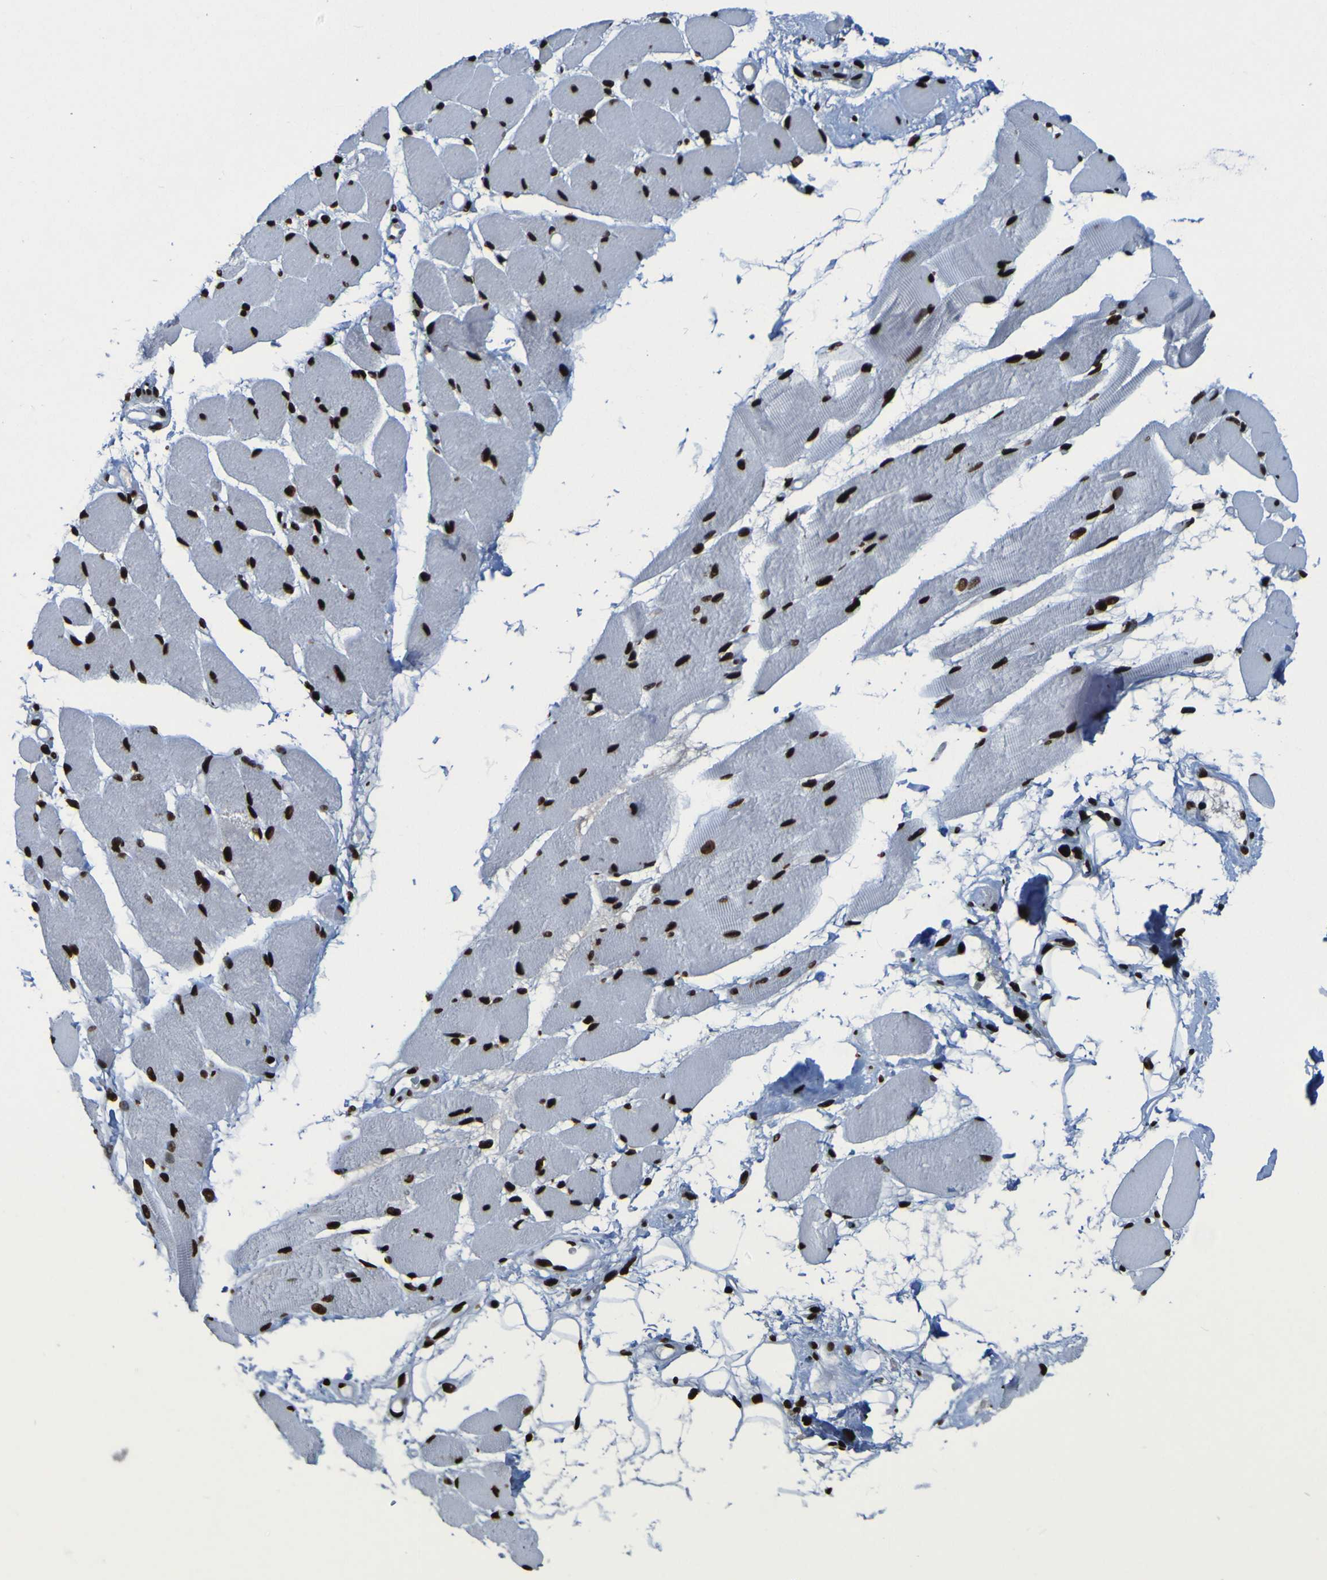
{"staining": {"intensity": "strong", "quantity": ">75%", "location": "nuclear"}, "tissue": "skeletal muscle", "cell_type": "Myocytes", "image_type": "normal", "snomed": [{"axis": "morphology", "description": "Normal tissue, NOS"}, {"axis": "topography", "description": "Skeletal muscle"}, {"axis": "topography", "description": "Peripheral nerve tissue"}], "caption": "Immunohistochemistry (DAB) staining of normal human skeletal muscle shows strong nuclear protein positivity in about >75% of myocytes.", "gene": "NPM1", "patient": {"sex": "female", "age": 84}}